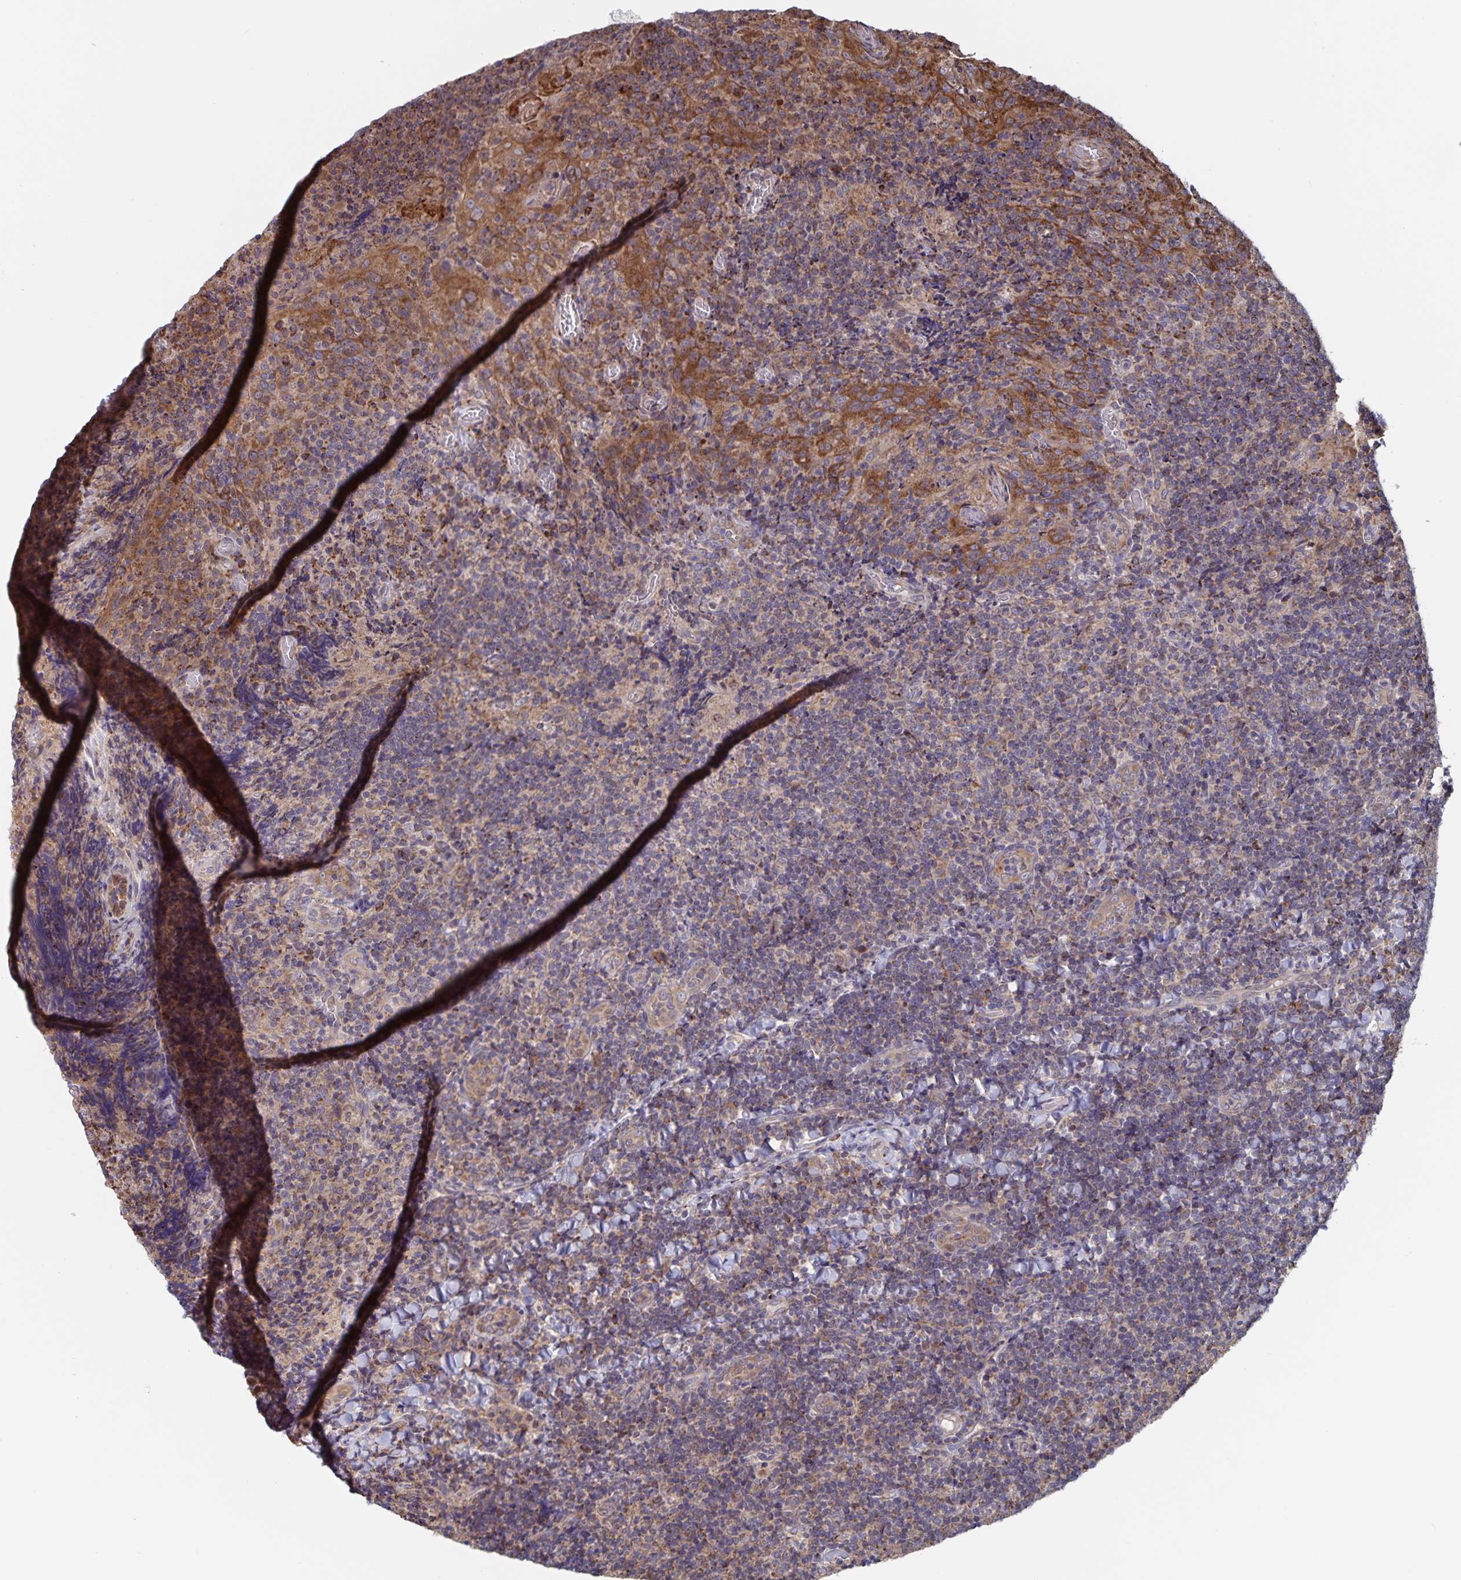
{"staining": {"intensity": "weak", "quantity": "<25%", "location": "cytoplasmic/membranous"}, "tissue": "tonsil", "cell_type": "Germinal center cells", "image_type": "normal", "snomed": [{"axis": "morphology", "description": "Normal tissue, NOS"}, {"axis": "topography", "description": "Tonsil"}], "caption": "Tonsil stained for a protein using immunohistochemistry (IHC) exhibits no staining germinal center cells.", "gene": "ACACA", "patient": {"sex": "male", "age": 17}}